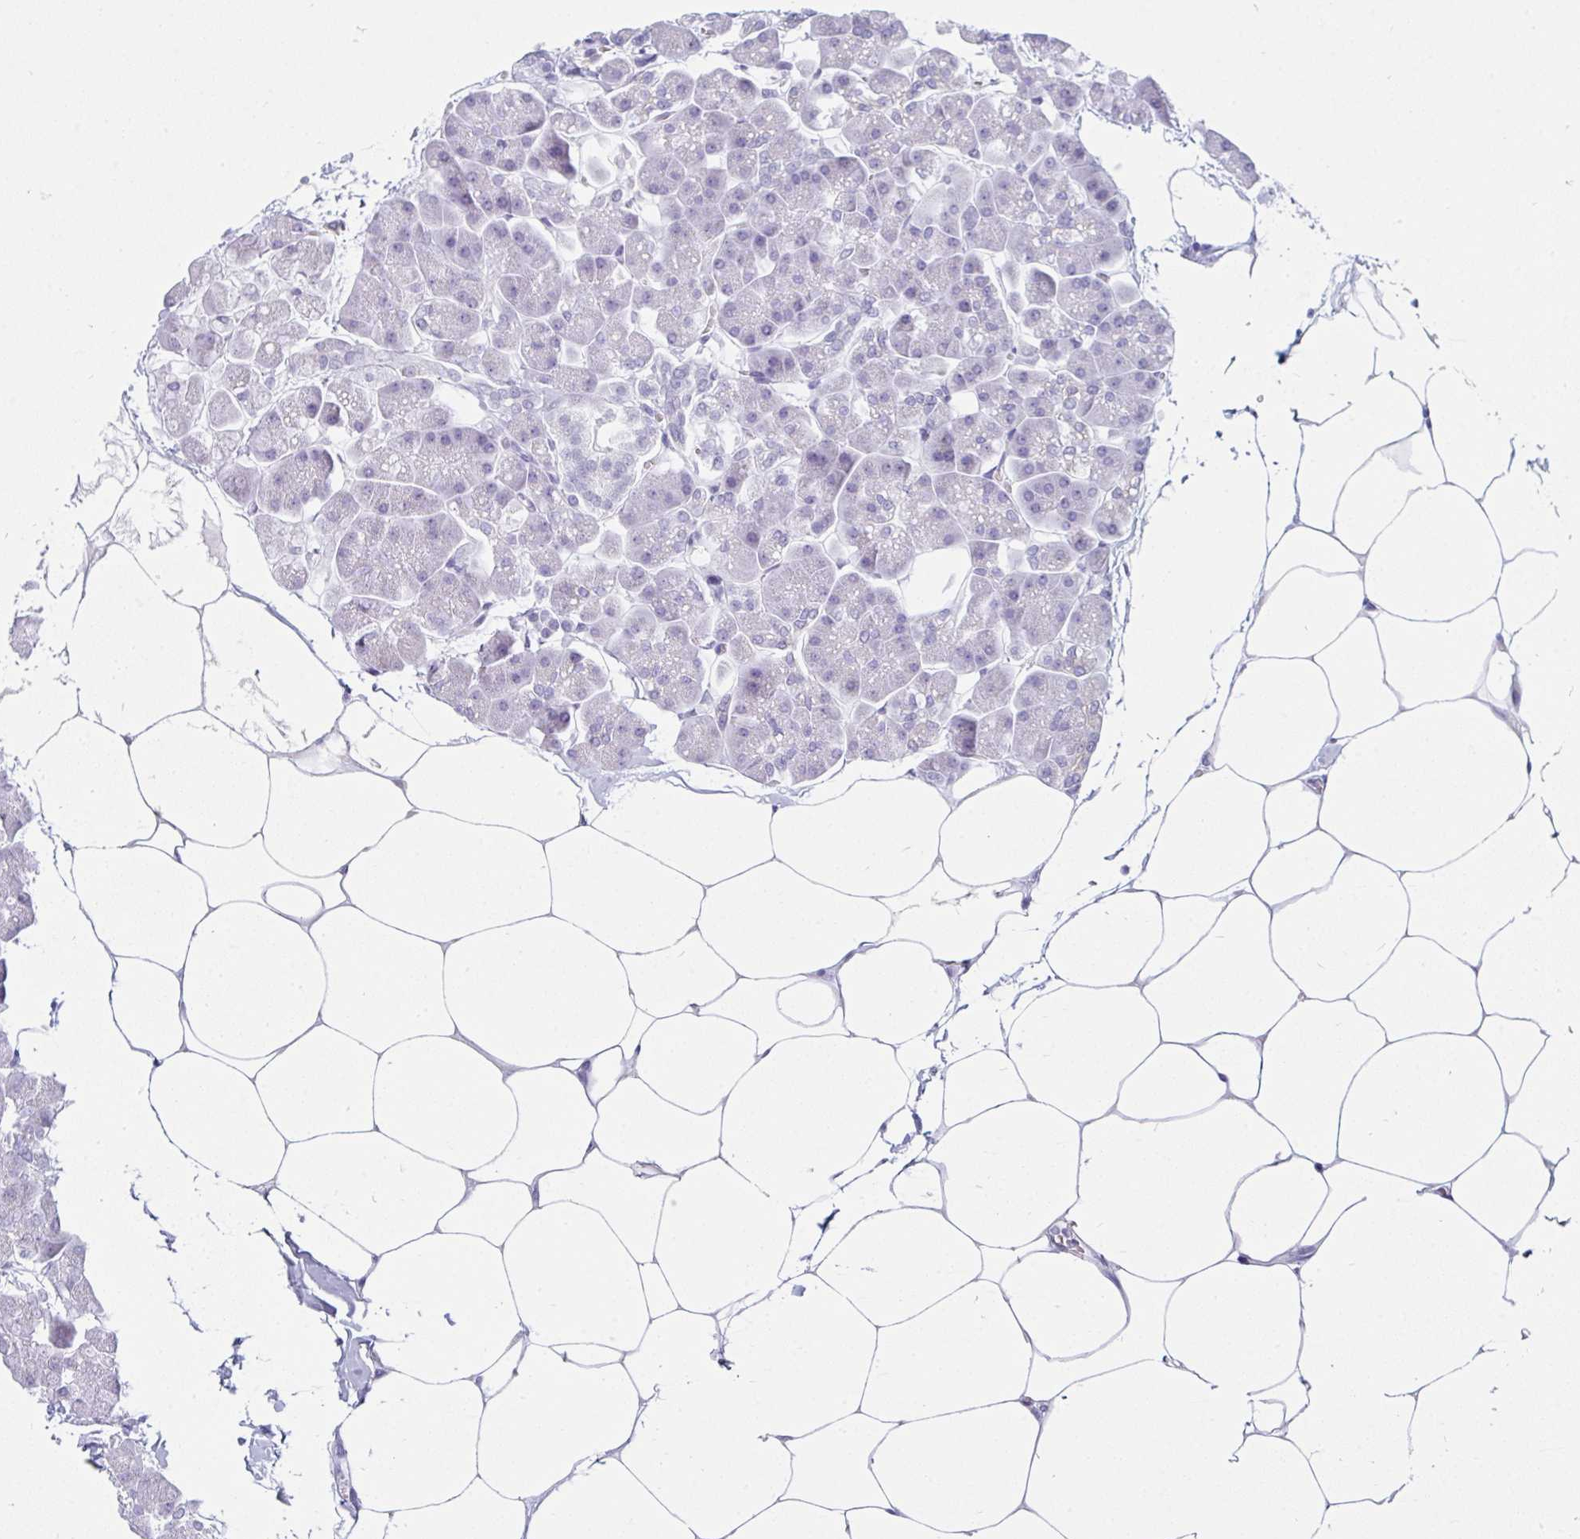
{"staining": {"intensity": "negative", "quantity": "none", "location": "none"}, "tissue": "pancreas", "cell_type": "Exocrine glandular cells", "image_type": "normal", "snomed": [{"axis": "morphology", "description": "Normal tissue, NOS"}, {"axis": "topography", "description": "Pancreas"}], "caption": "This is an immunohistochemistry (IHC) histopathology image of benign human pancreas. There is no positivity in exocrine glandular cells.", "gene": "SUZ12", "patient": {"sex": "male", "age": 35}}